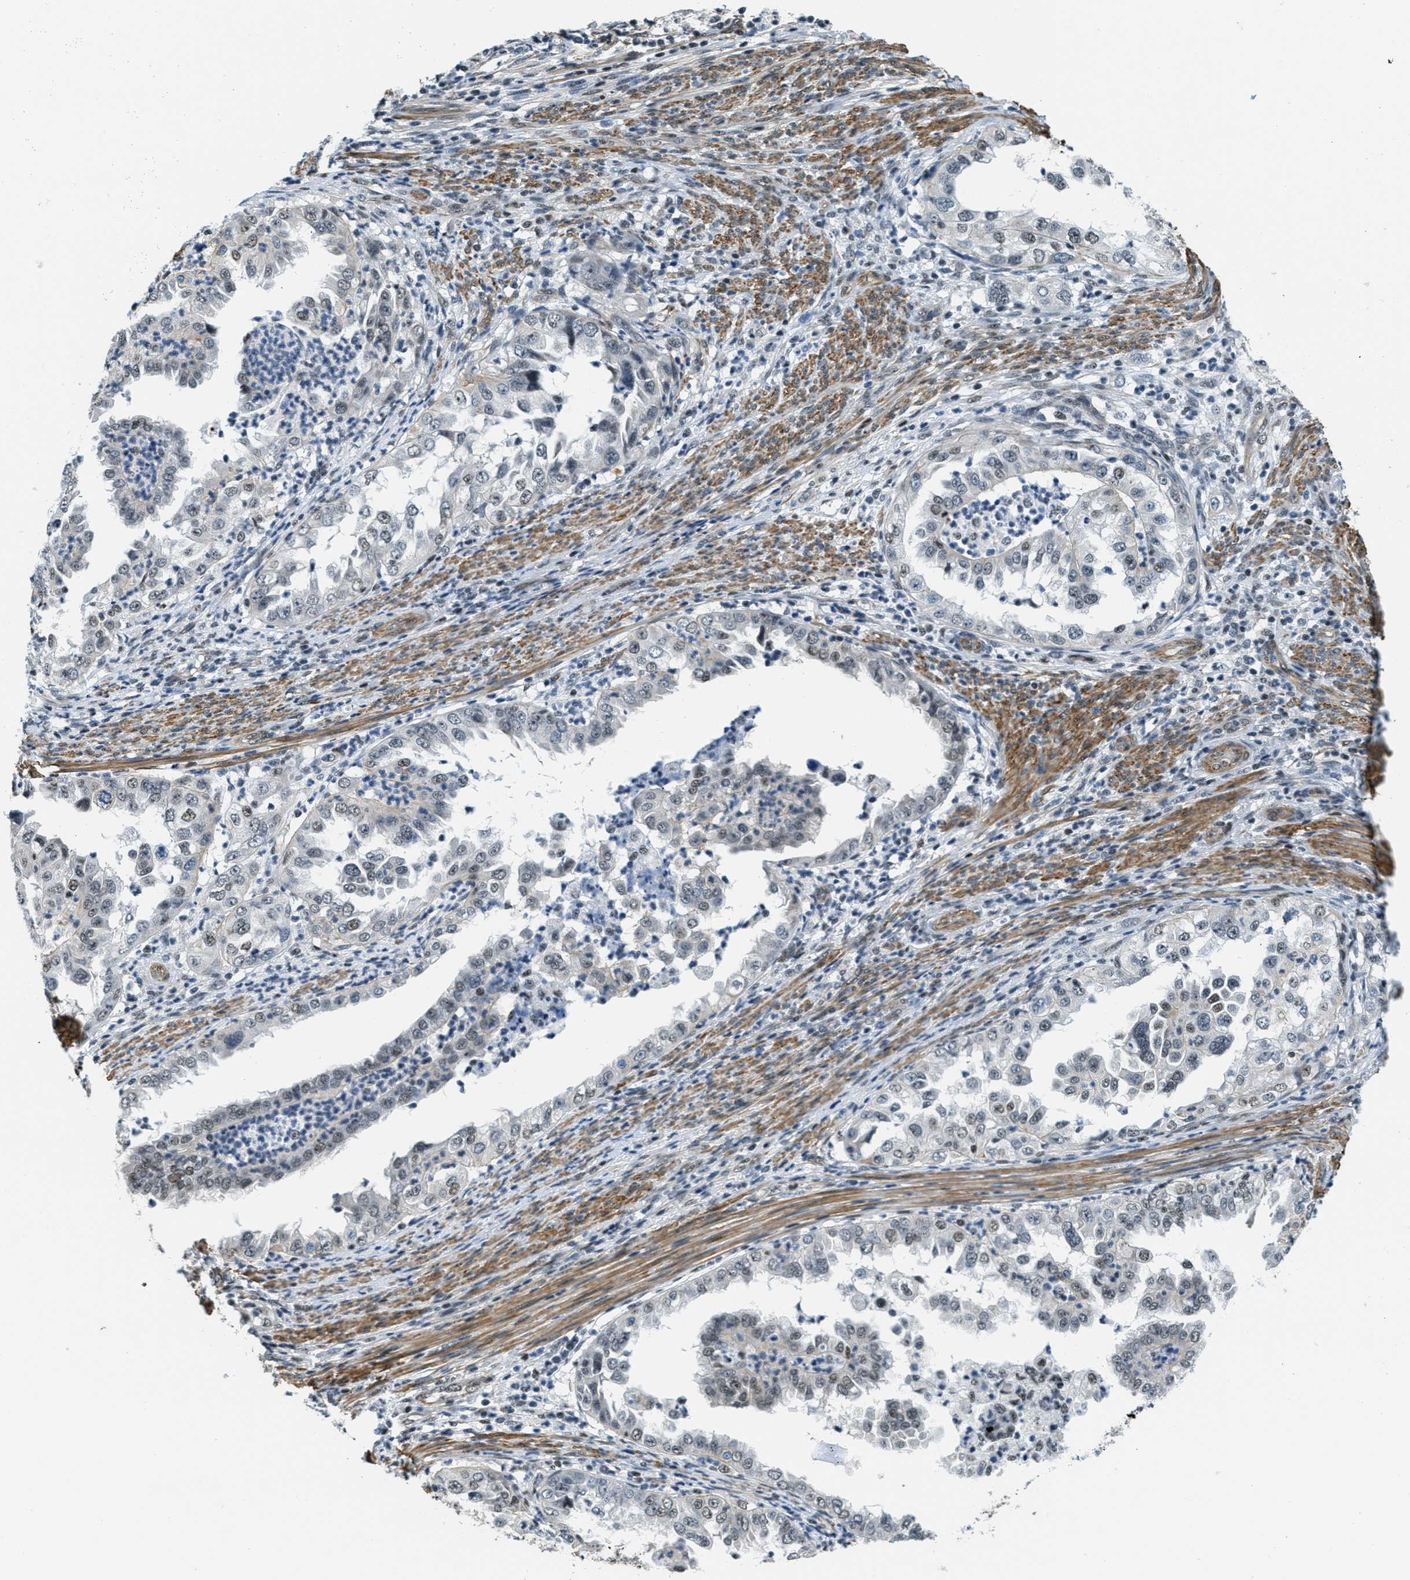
{"staining": {"intensity": "moderate", "quantity": "<25%", "location": "nuclear"}, "tissue": "endometrial cancer", "cell_type": "Tumor cells", "image_type": "cancer", "snomed": [{"axis": "morphology", "description": "Adenocarcinoma, NOS"}, {"axis": "topography", "description": "Endometrium"}], "caption": "Brown immunohistochemical staining in human adenocarcinoma (endometrial) exhibits moderate nuclear staining in about <25% of tumor cells.", "gene": "CFAP36", "patient": {"sex": "female", "age": 85}}